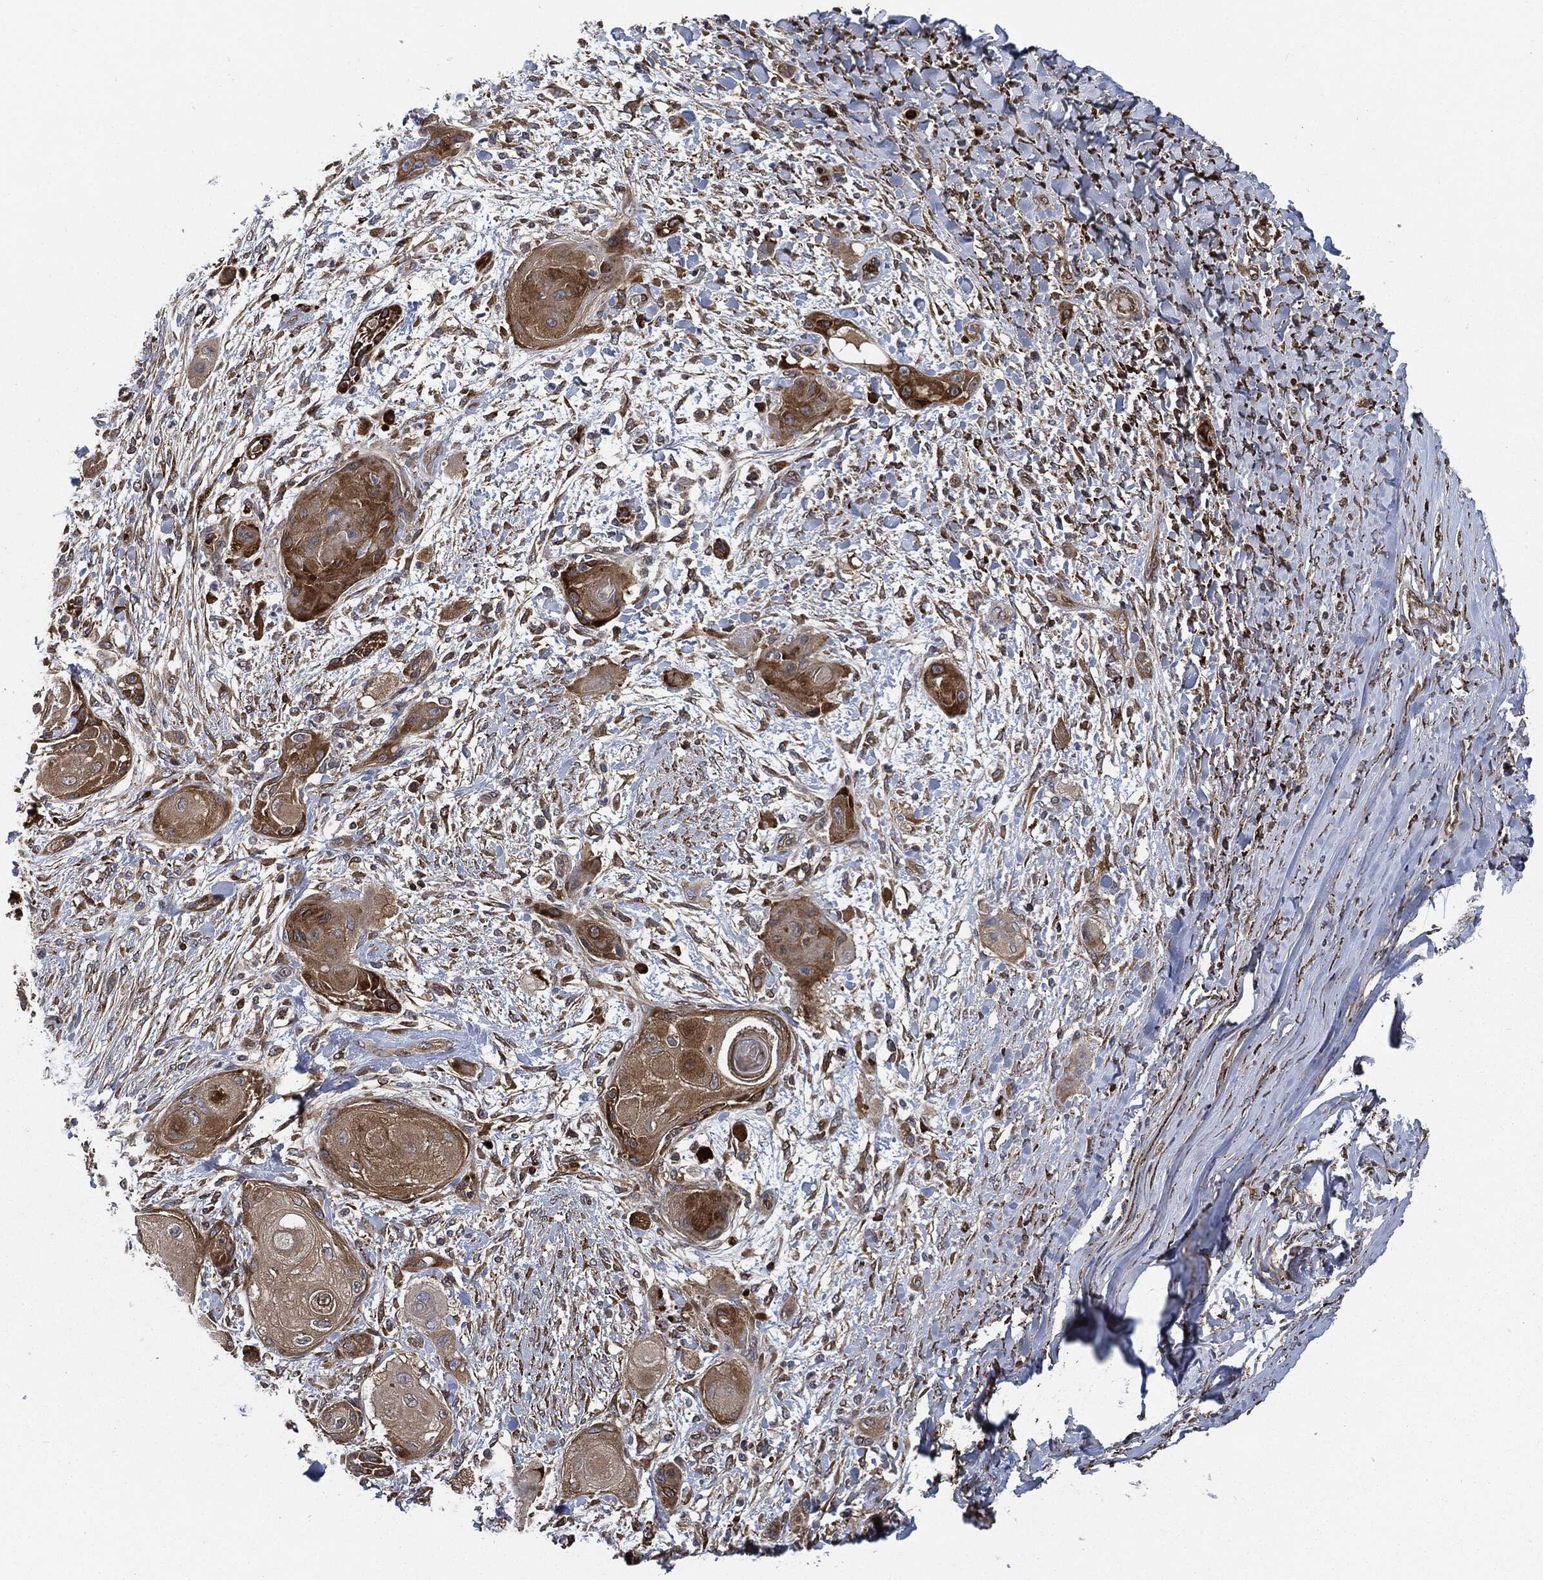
{"staining": {"intensity": "moderate", "quantity": ">75%", "location": "cytoplasmic/membranous"}, "tissue": "skin cancer", "cell_type": "Tumor cells", "image_type": "cancer", "snomed": [{"axis": "morphology", "description": "Squamous cell carcinoma, NOS"}, {"axis": "topography", "description": "Skin"}], "caption": "The histopathology image displays immunohistochemical staining of skin cancer (squamous cell carcinoma). There is moderate cytoplasmic/membranous expression is appreciated in about >75% of tumor cells.", "gene": "PRDX2", "patient": {"sex": "male", "age": 62}}